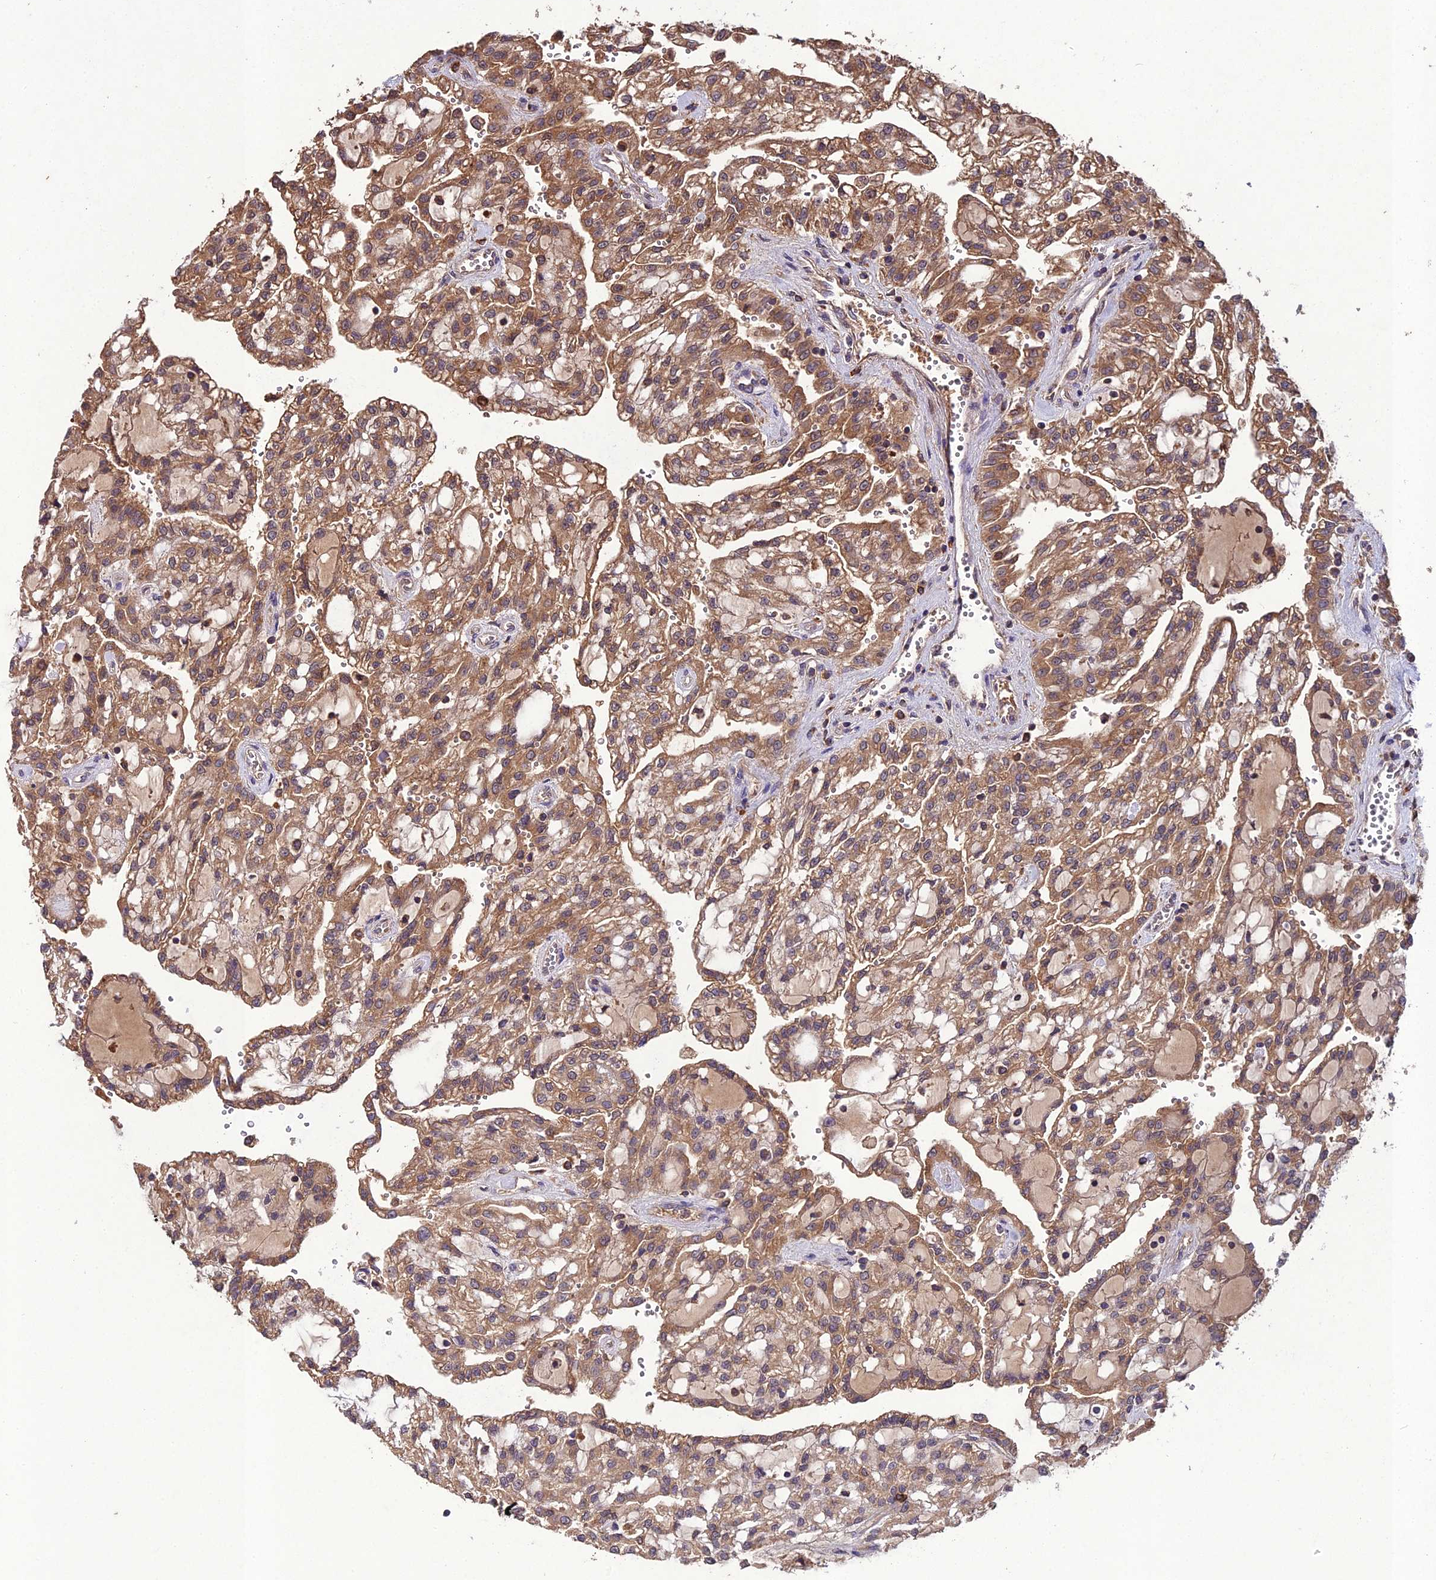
{"staining": {"intensity": "moderate", "quantity": ">75%", "location": "cytoplasmic/membranous"}, "tissue": "renal cancer", "cell_type": "Tumor cells", "image_type": "cancer", "snomed": [{"axis": "morphology", "description": "Adenocarcinoma, NOS"}, {"axis": "topography", "description": "Kidney"}], "caption": "Human renal adenocarcinoma stained for a protein (brown) reveals moderate cytoplasmic/membranous positive expression in approximately >75% of tumor cells.", "gene": "TMEM258", "patient": {"sex": "male", "age": 63}}